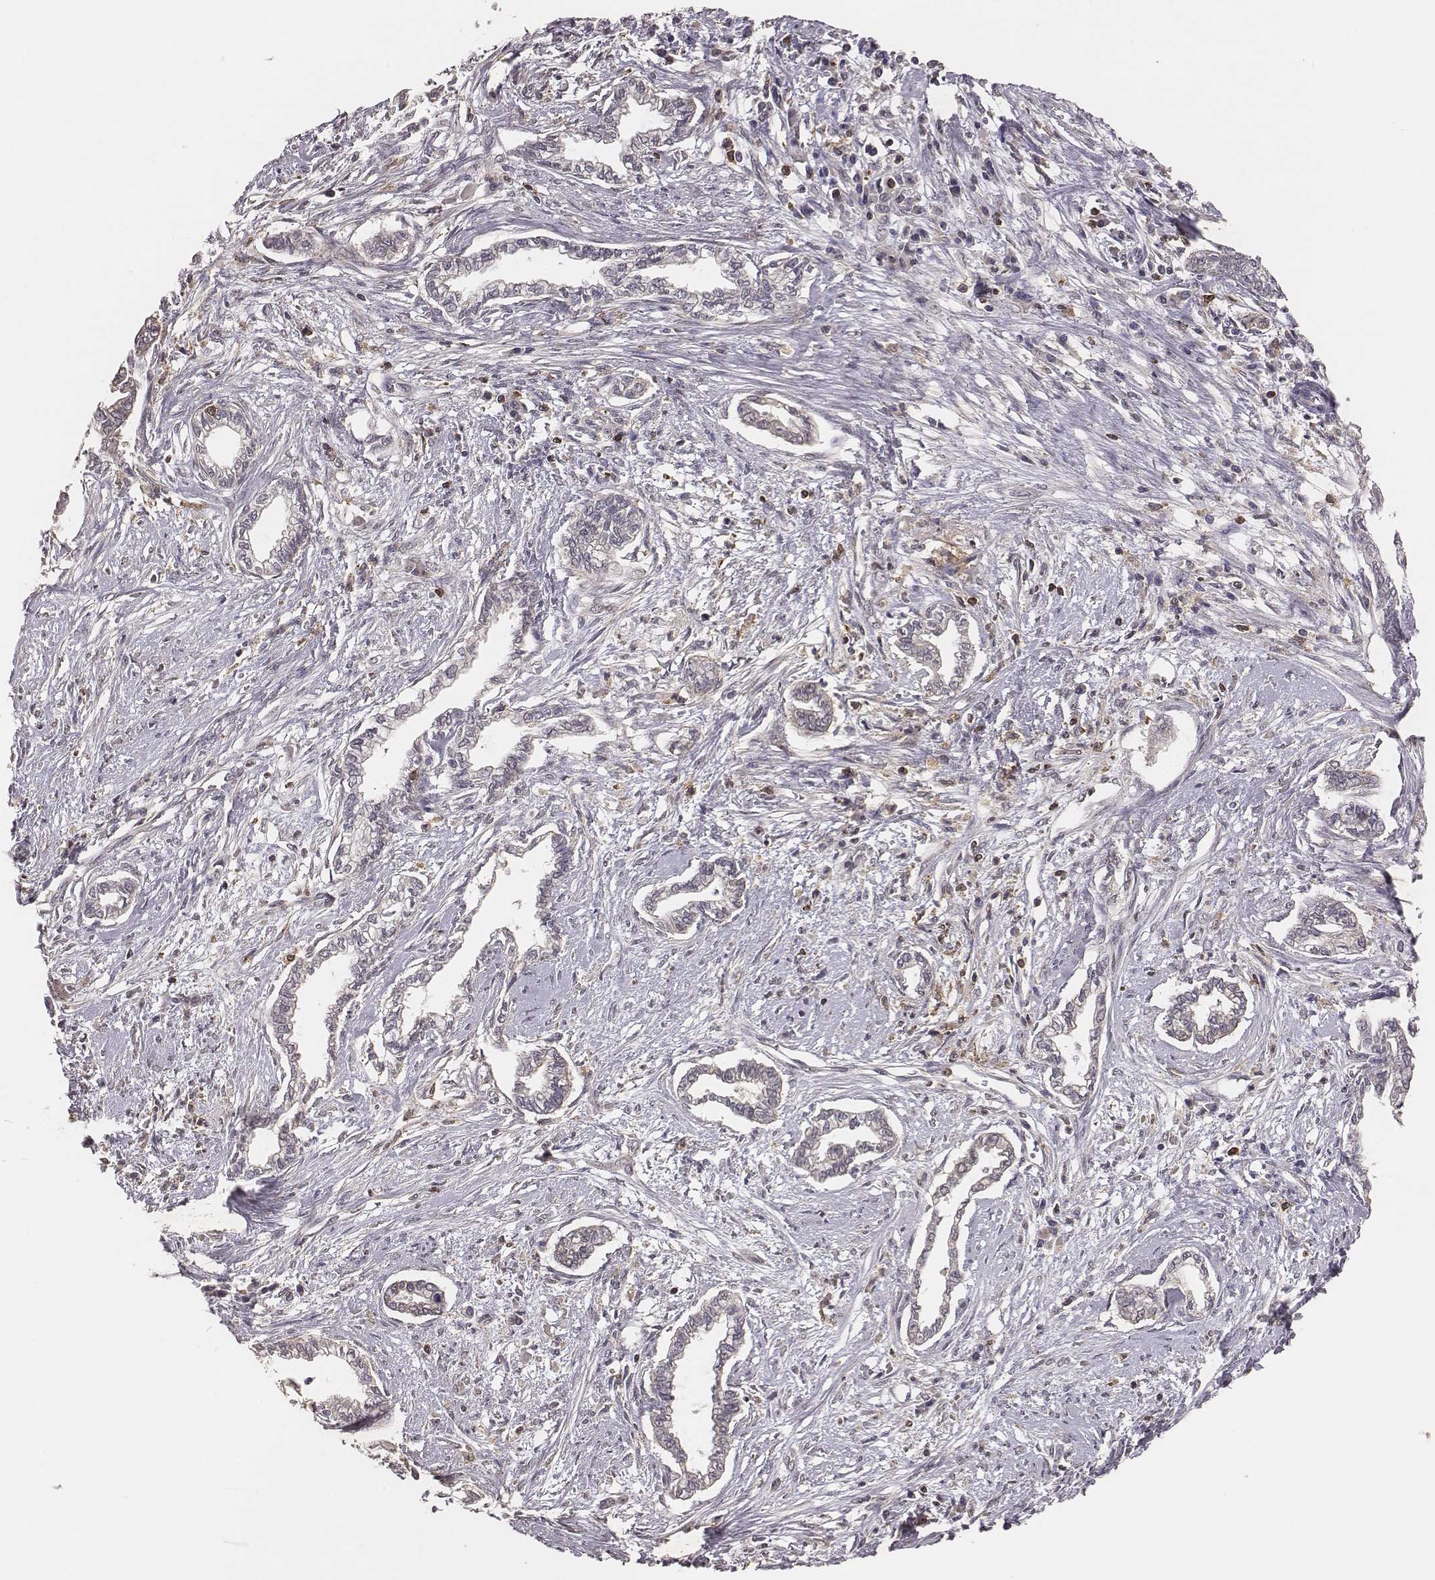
{"staining": {"intensity": "negative", "quantity": "none", "location": "none"}, "tissue": "cervical cancer", "cell_type": "Tumor cells", "image_type": "cancer", "snomed": [{"axis": "morphology", "description": "Adenocarcinoma, NOS"}, {"axis": "topography", "description": "Cervix"}], "caption": "An immunohistochemistry (IHC) histopathology image of adenocarcinoma (cervical) is shown. There is no staining in tumor cells of adenocarcinoma (cervical).", "gene": "PILRA", "patient": {"sex": "female", "age": 62}}